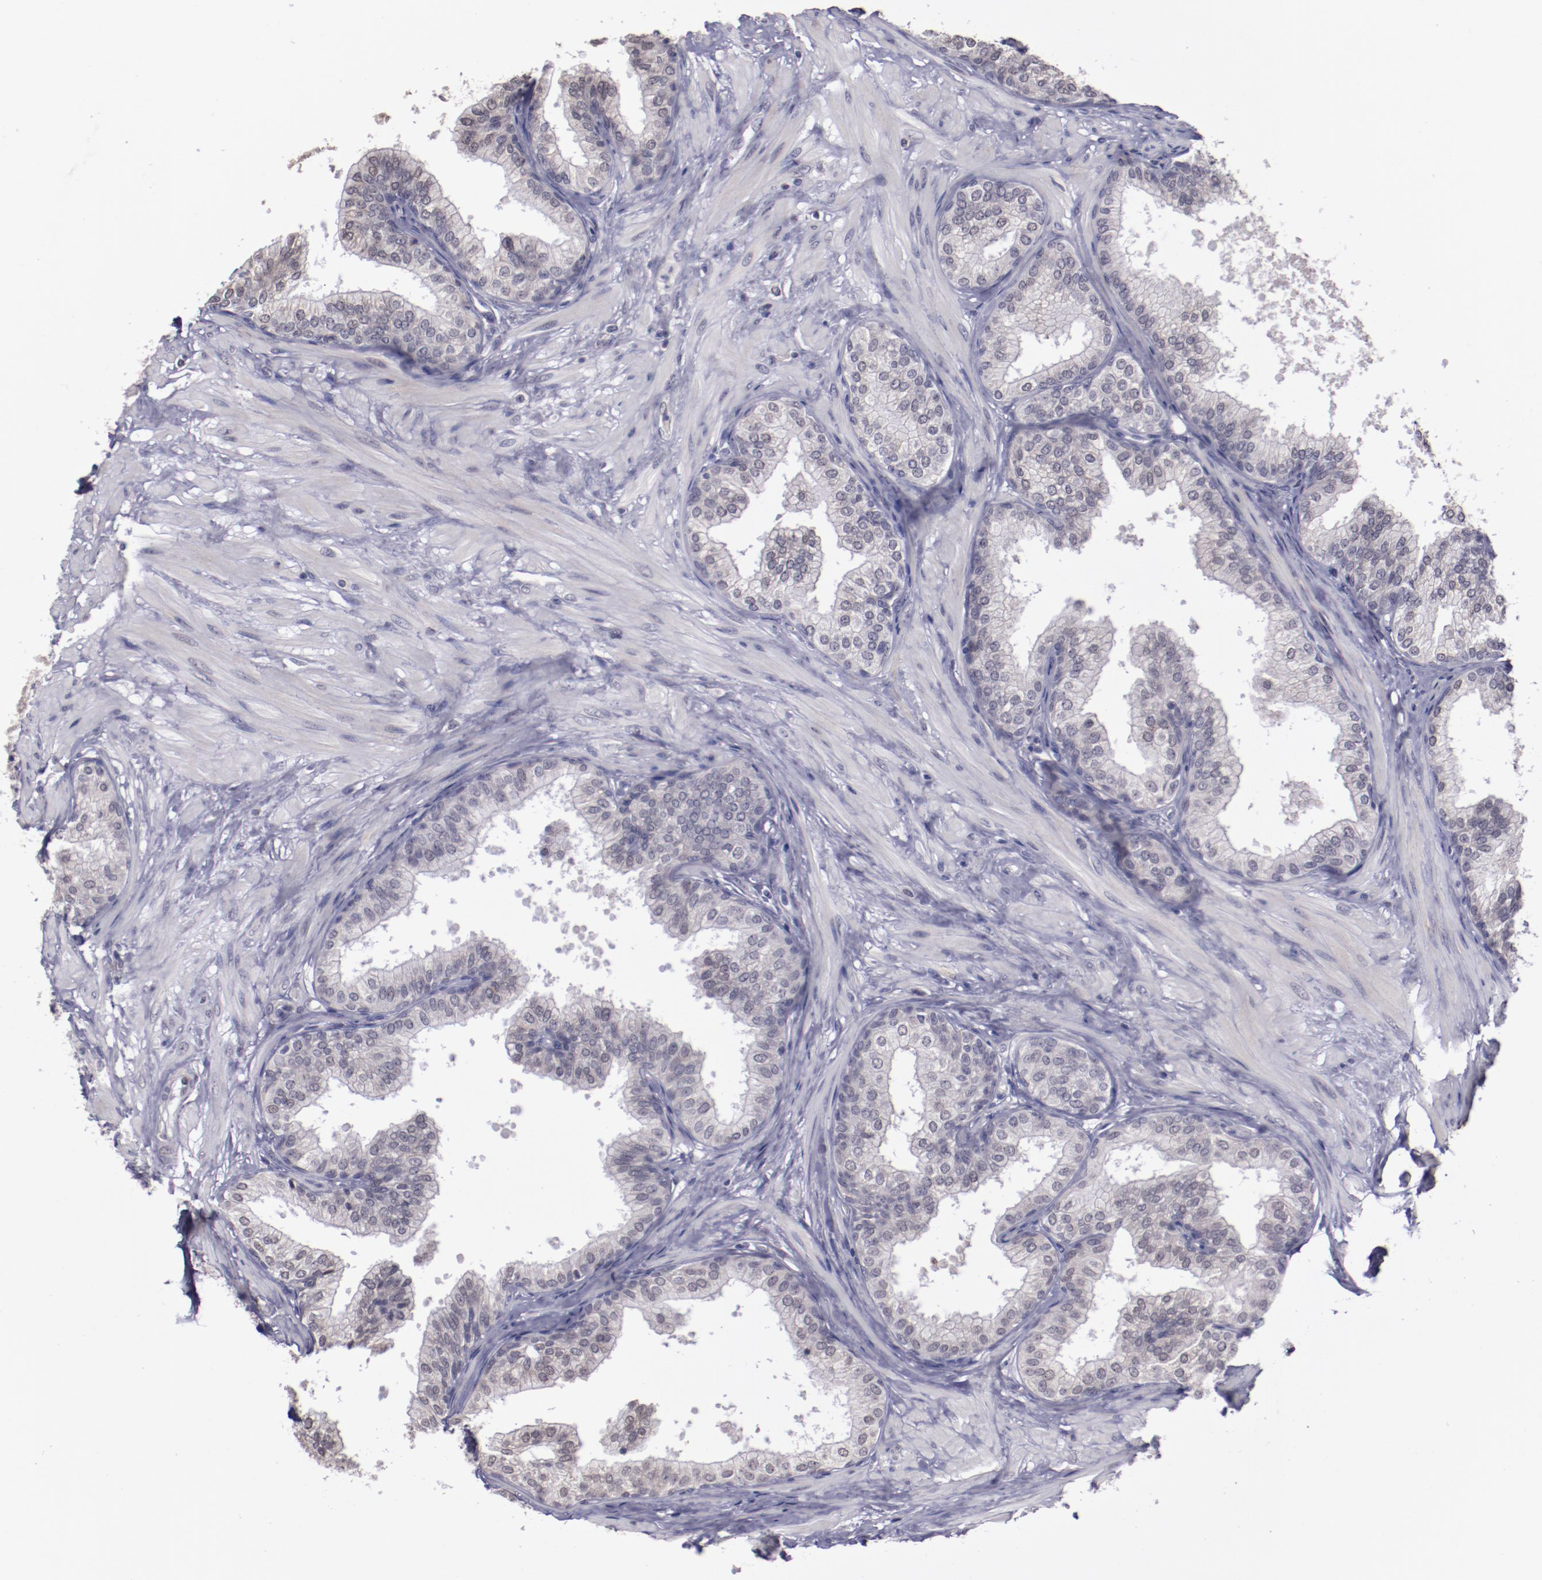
{"staining": {"intensity": "weak", "quantity": "25%-75%", "location": "nuclear"}, "tissue": "prostate", "cell_type": "Glandular cells", "image_type": "normal", "snomed": [{"axis": "morphology", "description": "Normal tissue, NOS"}, {"axis": "topography", "description": "Prostate"}], "caption": "The photomicrograph displays a brown stain indicating the presence of a protein in the nuclear of glandular cells in prostate. (DAB = brown stain, brightfield microscopy at high magnification).", "gene": "NRXN3", "patient": {"sex": "male", "age": 60}}